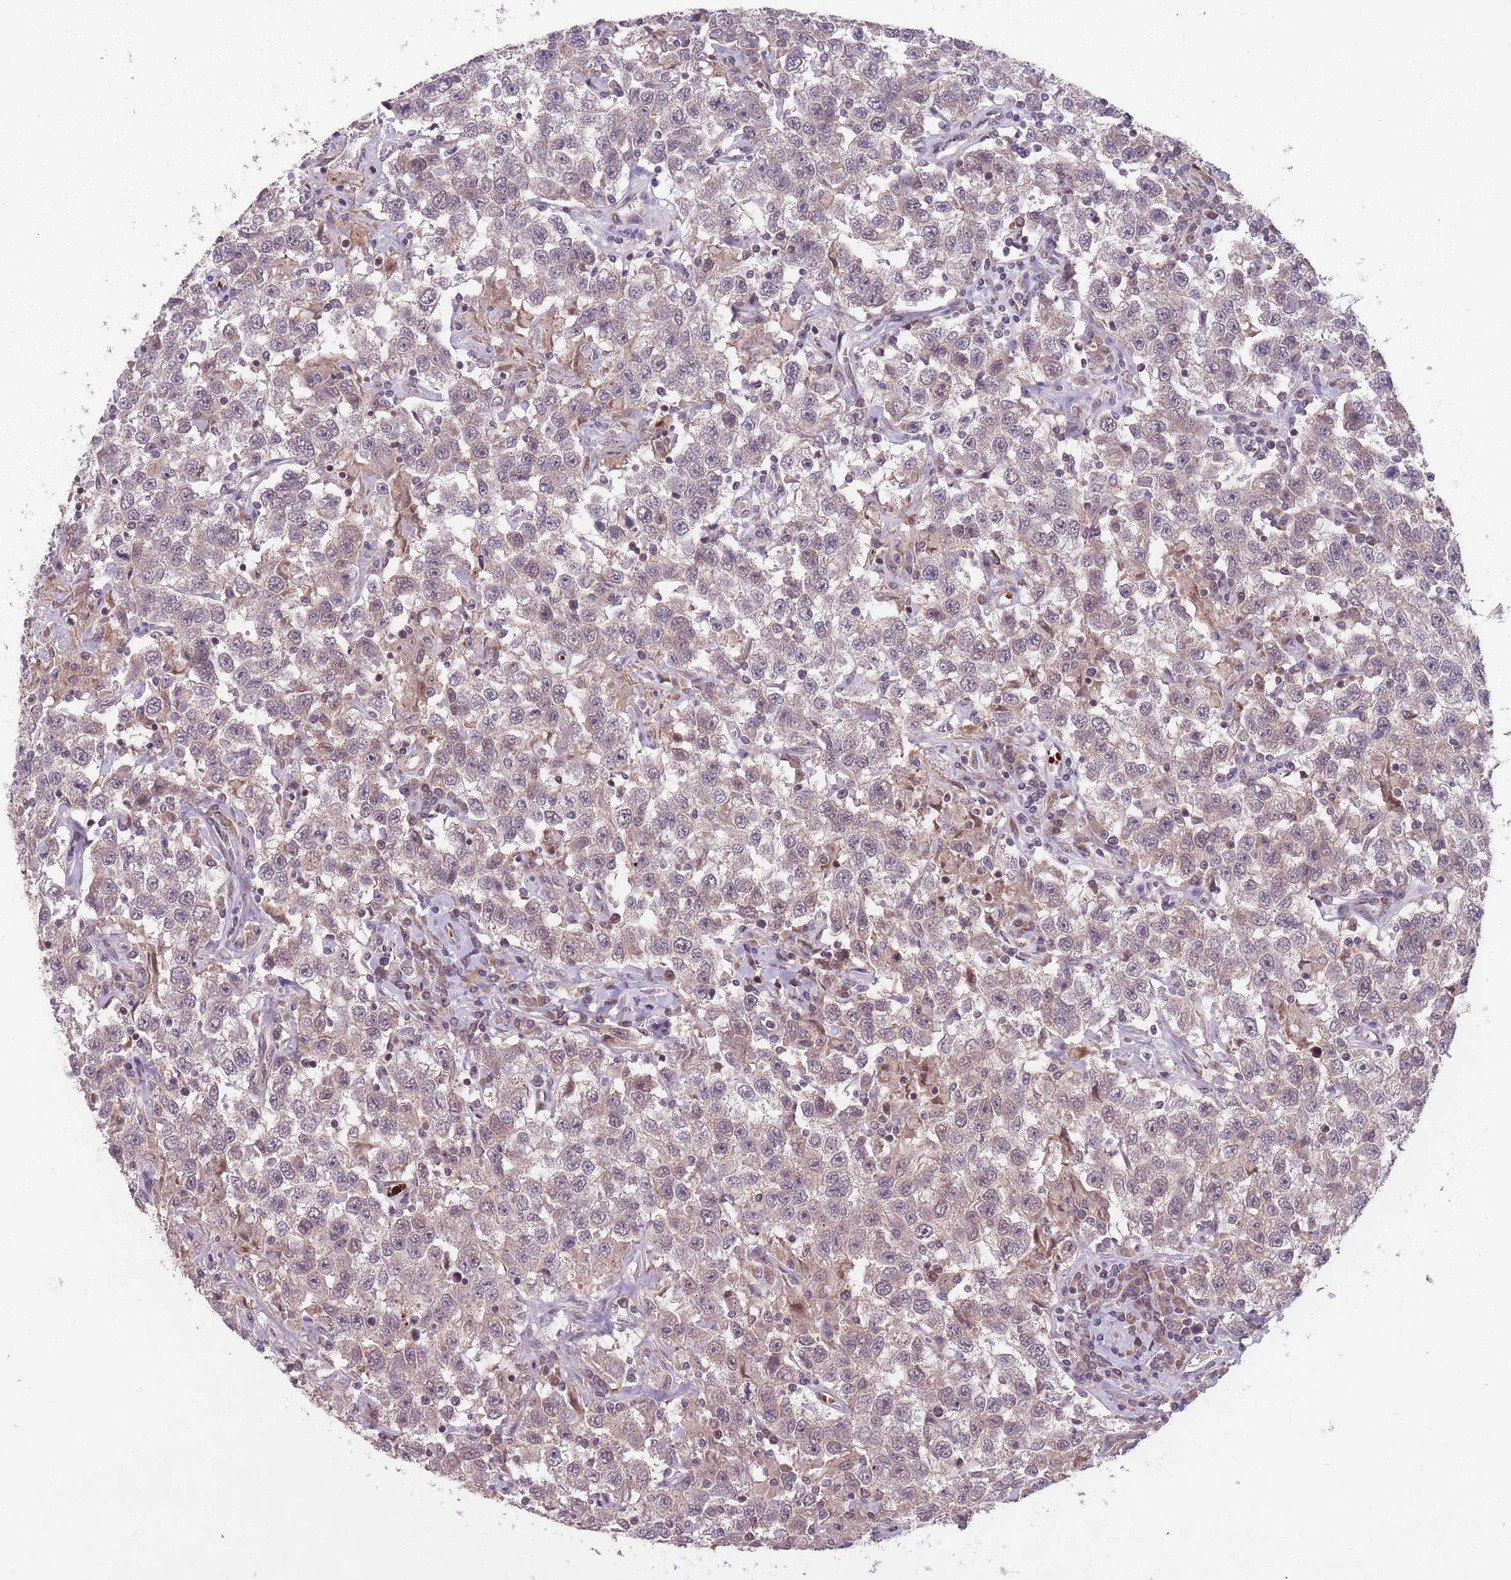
{"staining": {"intensity": "negative", "quantity": "none", "location": "none"}, "tissue": "testis cancer", "cell_type": "Tumor cells", "image_type": "cancer", "snomed": [{"axis": "morphology", "description": "Seminoma, NOS"}, {"axis": "topography", "description": "Testis"}], "caption": "This is an immunohistochemistry (IHC) image of testis seminoma. There is no expression in tumor cells.", "gene": "SECTM1", "patient": {"sex": "male", "age": 41}}